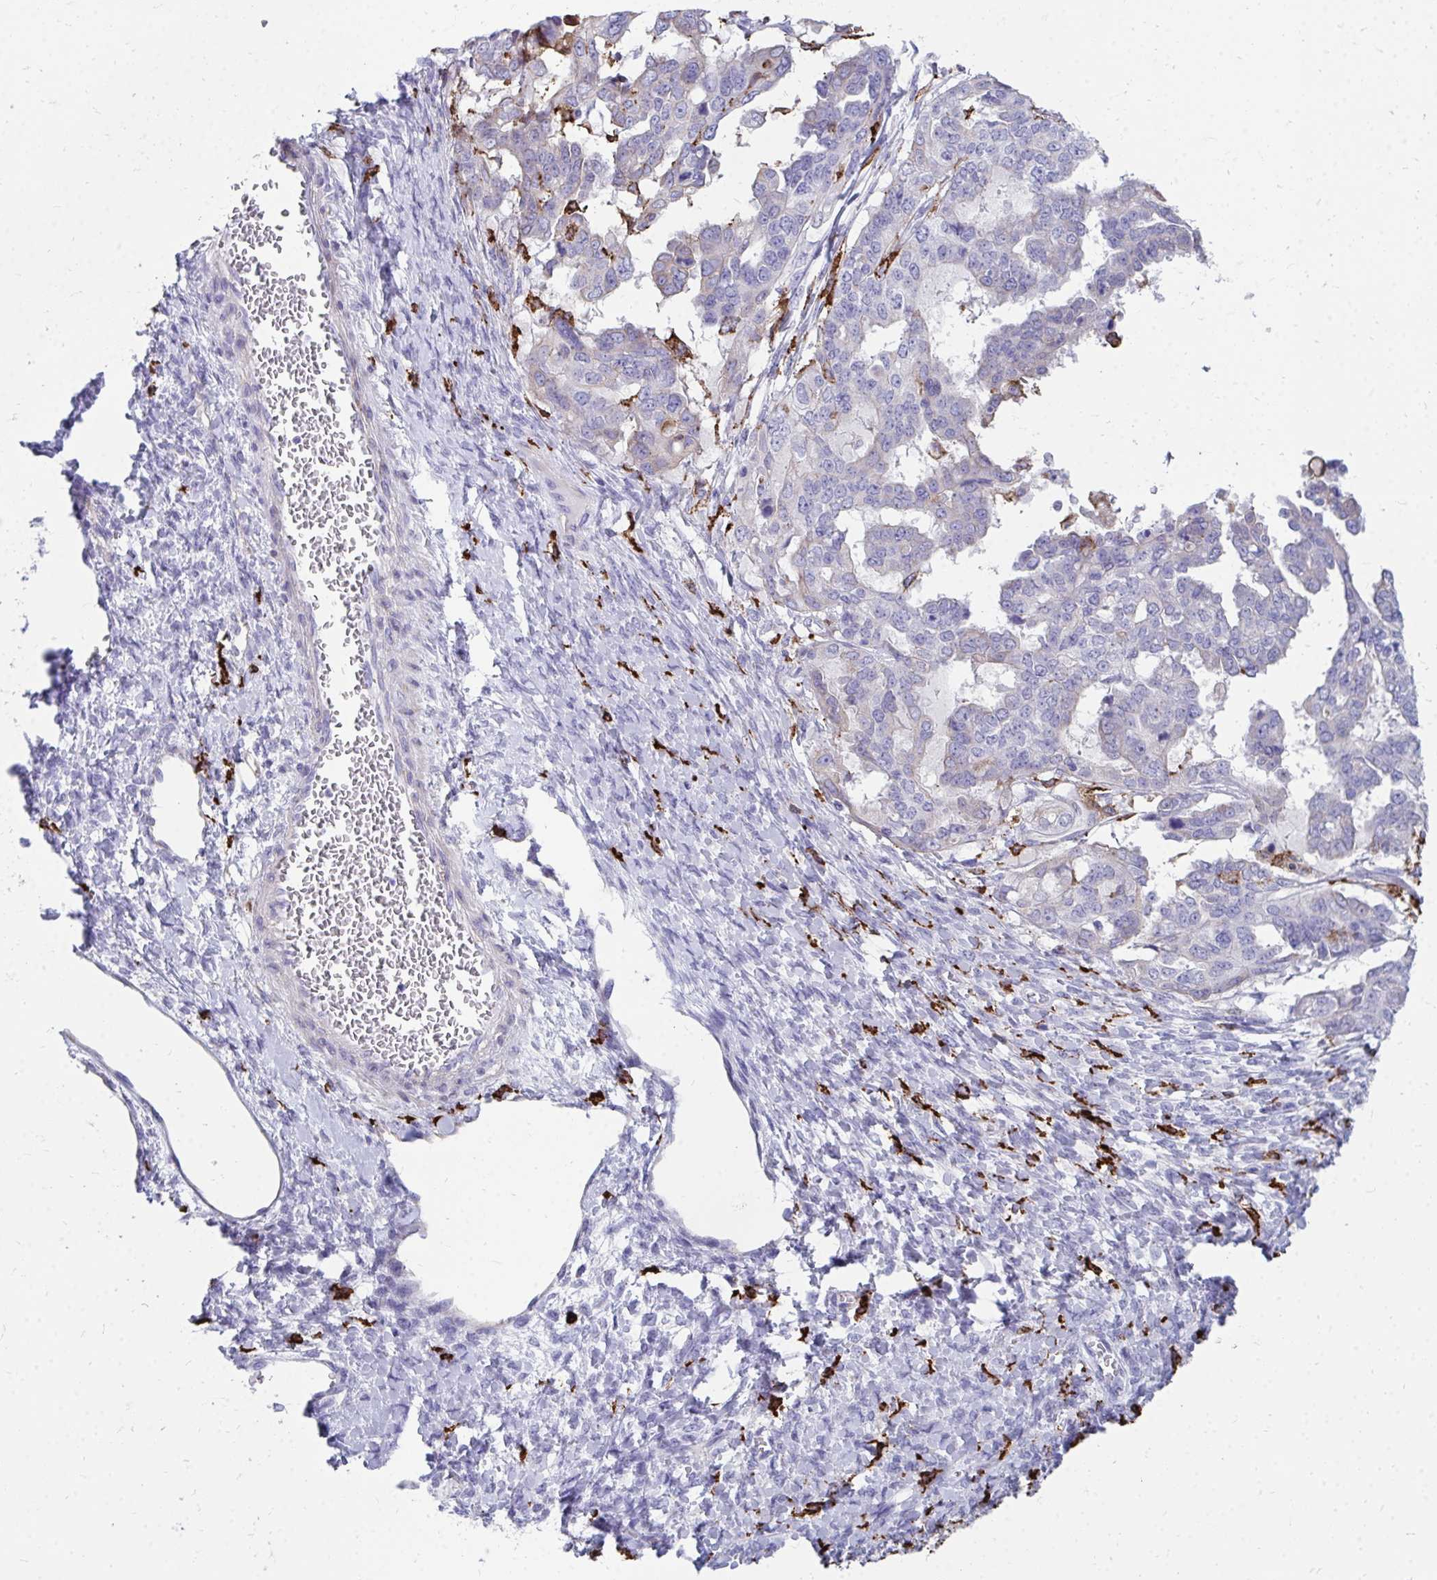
{"staining": {"intensity": "negative", "quantity": "none", "location": "none"}, "tissue": "ovarian cancer", "cell_type": "Tumor cells", "image_type": "cancer", "snomed": [{"axis": "morphology", "description": "Cystadenocarcinoma, serous, NOS"}, {"axis": "topography", "description": "Ovary"}], "caption": "Immunohistochemical staining of human ovarian serous cystadenocarcinoma reveals no significant positivity in tumor cells. (Immunohistochemistry, brightfield microscopy, high magnification).", "gene": "CD163", "patient": {"sex": "female", "age": 53}}